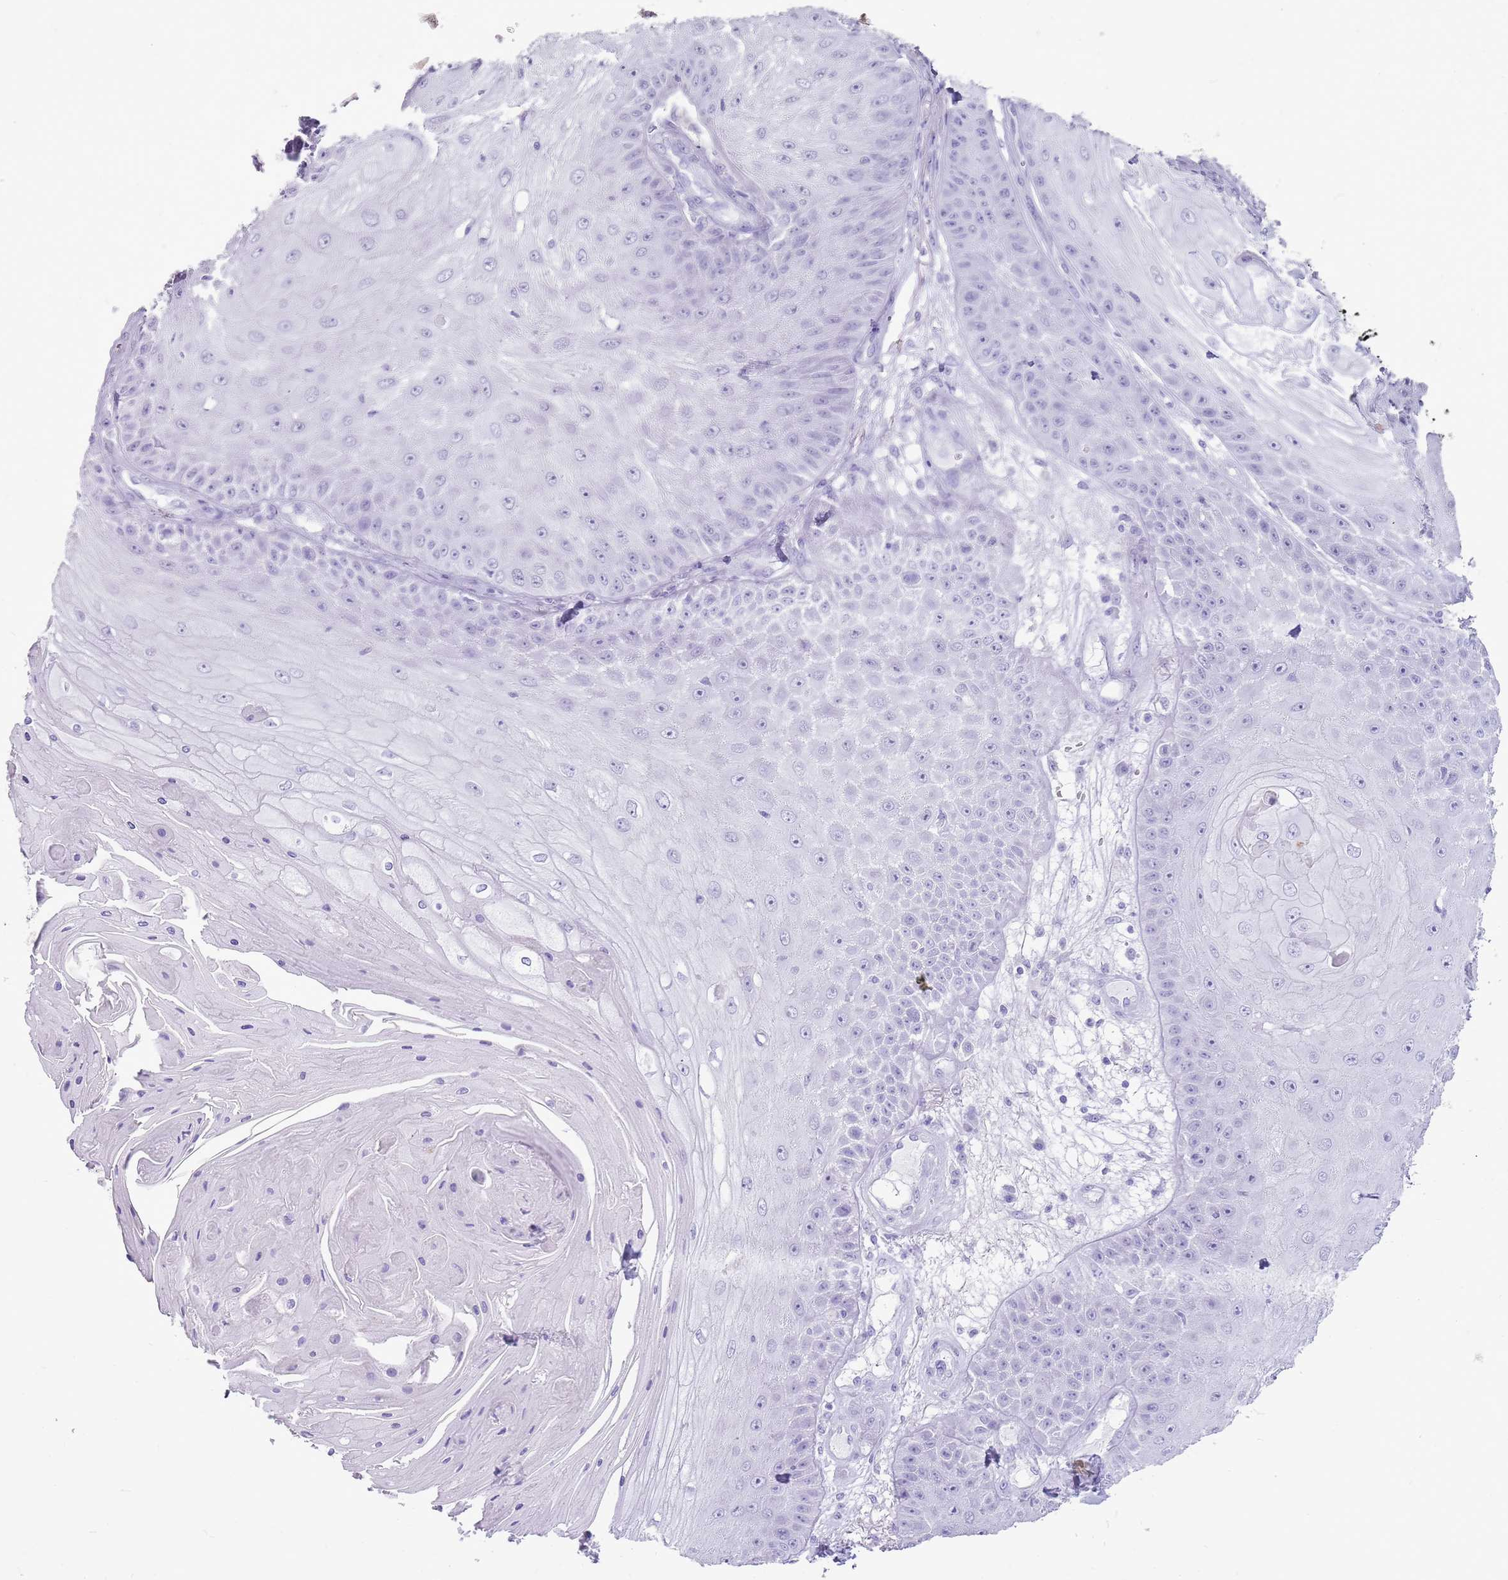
{"staining": {"intensity": "negative", "quantity": "none", "location": "none"}, "tissue": "skin cancer", "cell_type": "Tumor cells", "image_type": "cancer", "snomed": [{"axis": "morphology", "description": "Squamous cell carcinoma, NOS"}, {"axis": "topography", "description": "Skin"}], "caption": "Histopathology image shows no protein positivity in tumor cells of skin cancer tissue.", "gene": "NBPF3", "patient": {"sex": "male", "age": 70}}